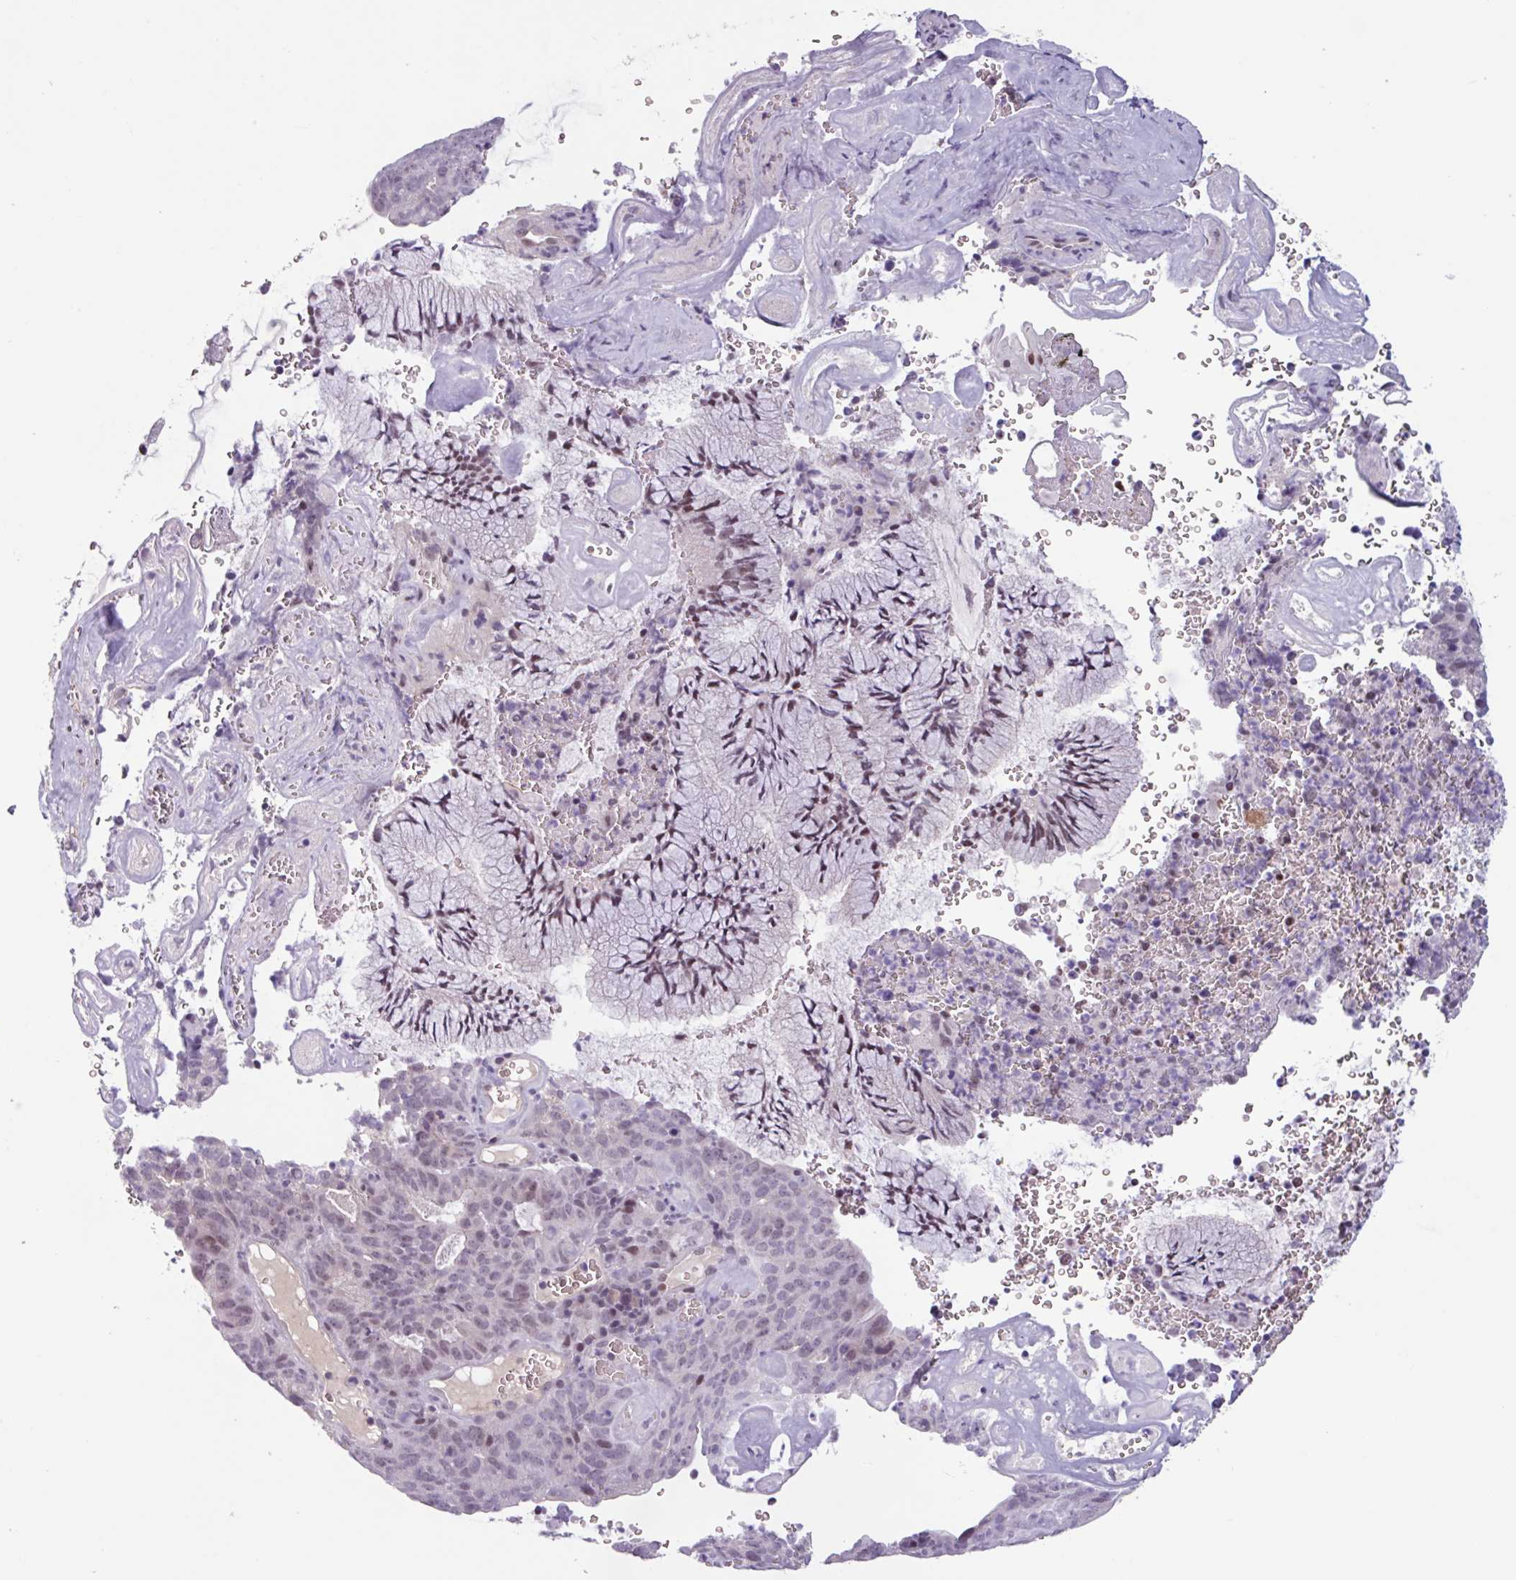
{"staining": {"intensity": "moderate", "quantity": "<25%", "location": "nuclear"}, "tissue": "cervical cancer", "cell_type": "Tumor cells", "image_type": "cancer", "snomed": [{"axis": "morphology", "description": "Adenocarcinoma, NOS"}, {"axis": "topography", "description": "Cervix"}], "caption": "A high-resolution photomicrograph shows immunohistochemistry staining of cervical adenocarcinoma, which demonstrates moderate nuclear staining in about <25% of tumor cells.", "gene": "ZNF575", "patient": {"sex": "female", "age": 38}}